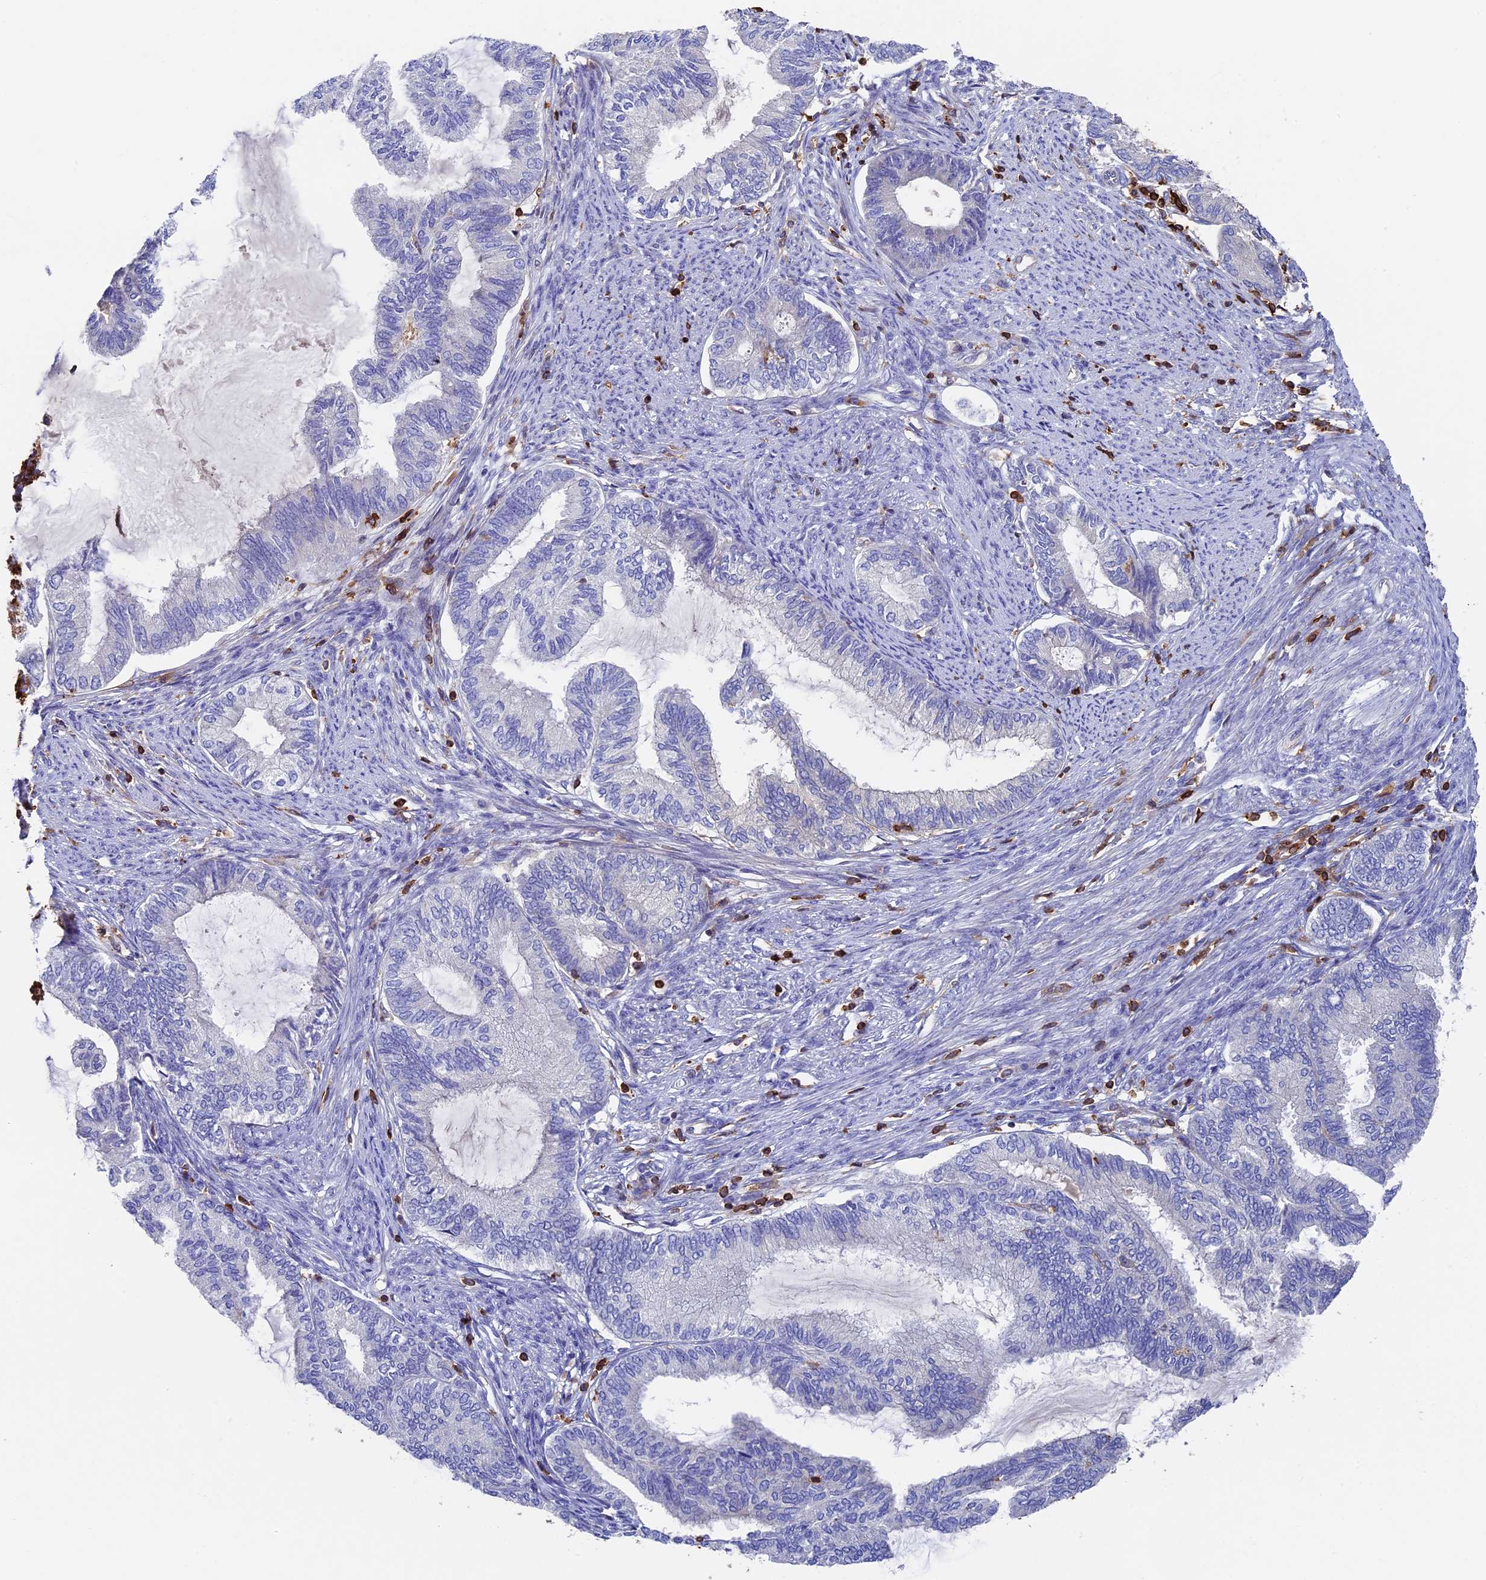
{"staining": {"intensity": "negative", "quantity": "none", "location": "none"}, "tissue": "endometrial cancer", "cell_type": "Tumor cells", "image_type": "cancer", "snomed": [{"axis": "morphology", "description": "Adenocarcinoma, NOS"}, {"axis": "topography", "description": "Endometrium"}], "caption": "Immunohistochemistry (IHC) of human adenocarcinoma (endometrial) exhibits no staining in tumor cells. (Brightfield microscopy of DAB immunohistochemistry (IHC) at high magnification).", "gene": "ADAT1", "patient": {"sex": "female", "age": 86}}